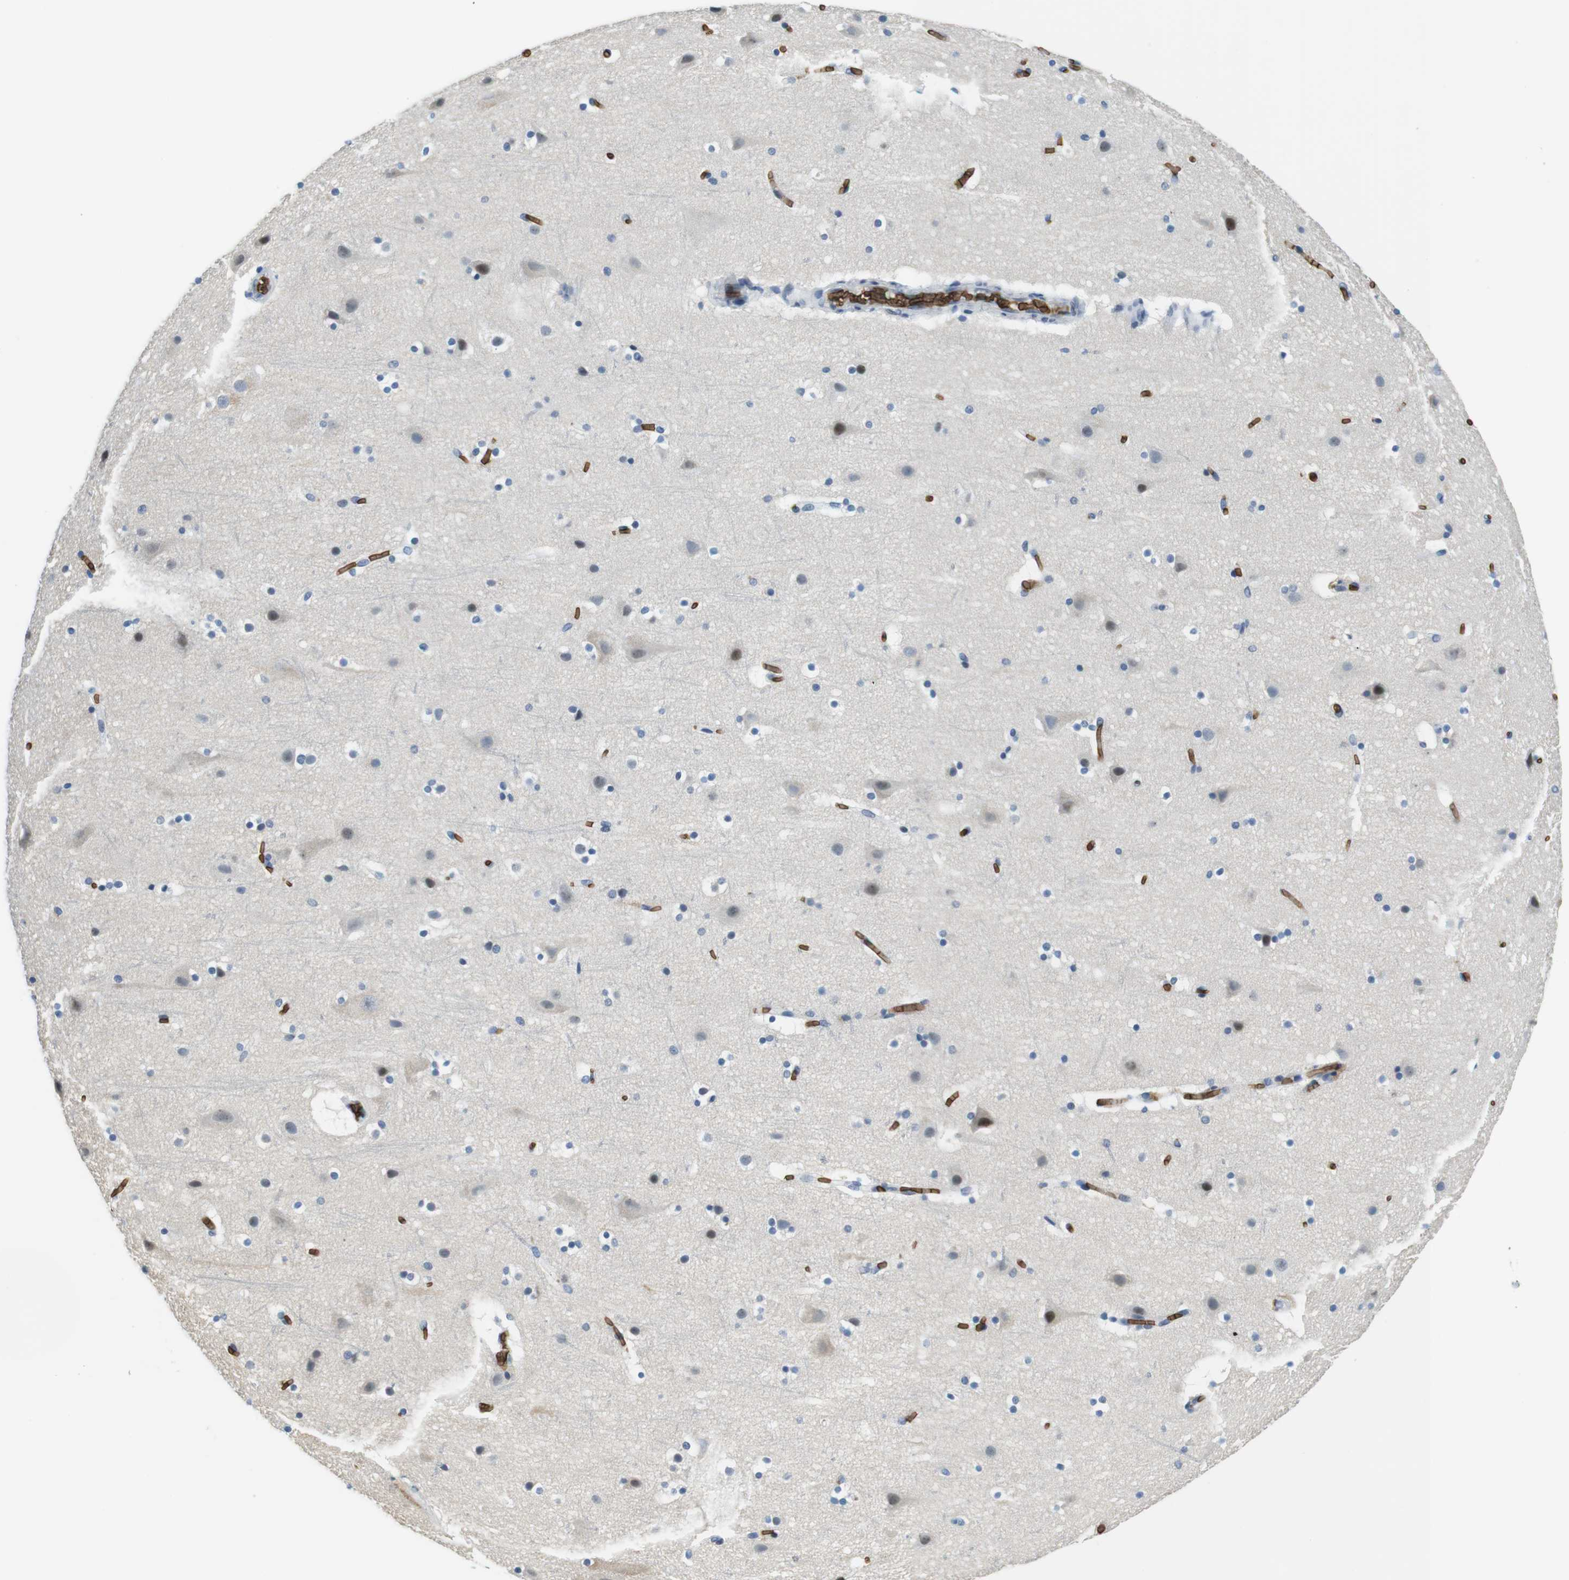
{"staining": {"intensity": "negative", "quantity": "none", "location": "none"}, "tissue": "cerebral cortex", "cell_type": "Endothelial cells", "image_type": "normal", "snomed": [{"axis": "morphology", "description": "Normal tissue, NOS"}, {"axis": "topography", "description": "Cerebral cortex"}], "caption": "Endothelial cells show no significant staining in benign cerebral cortex. (IHC, brightfield microscopy, high magnification).", "gene": "SLC4A1", "patient": {"sex": "male", "age": 45}}